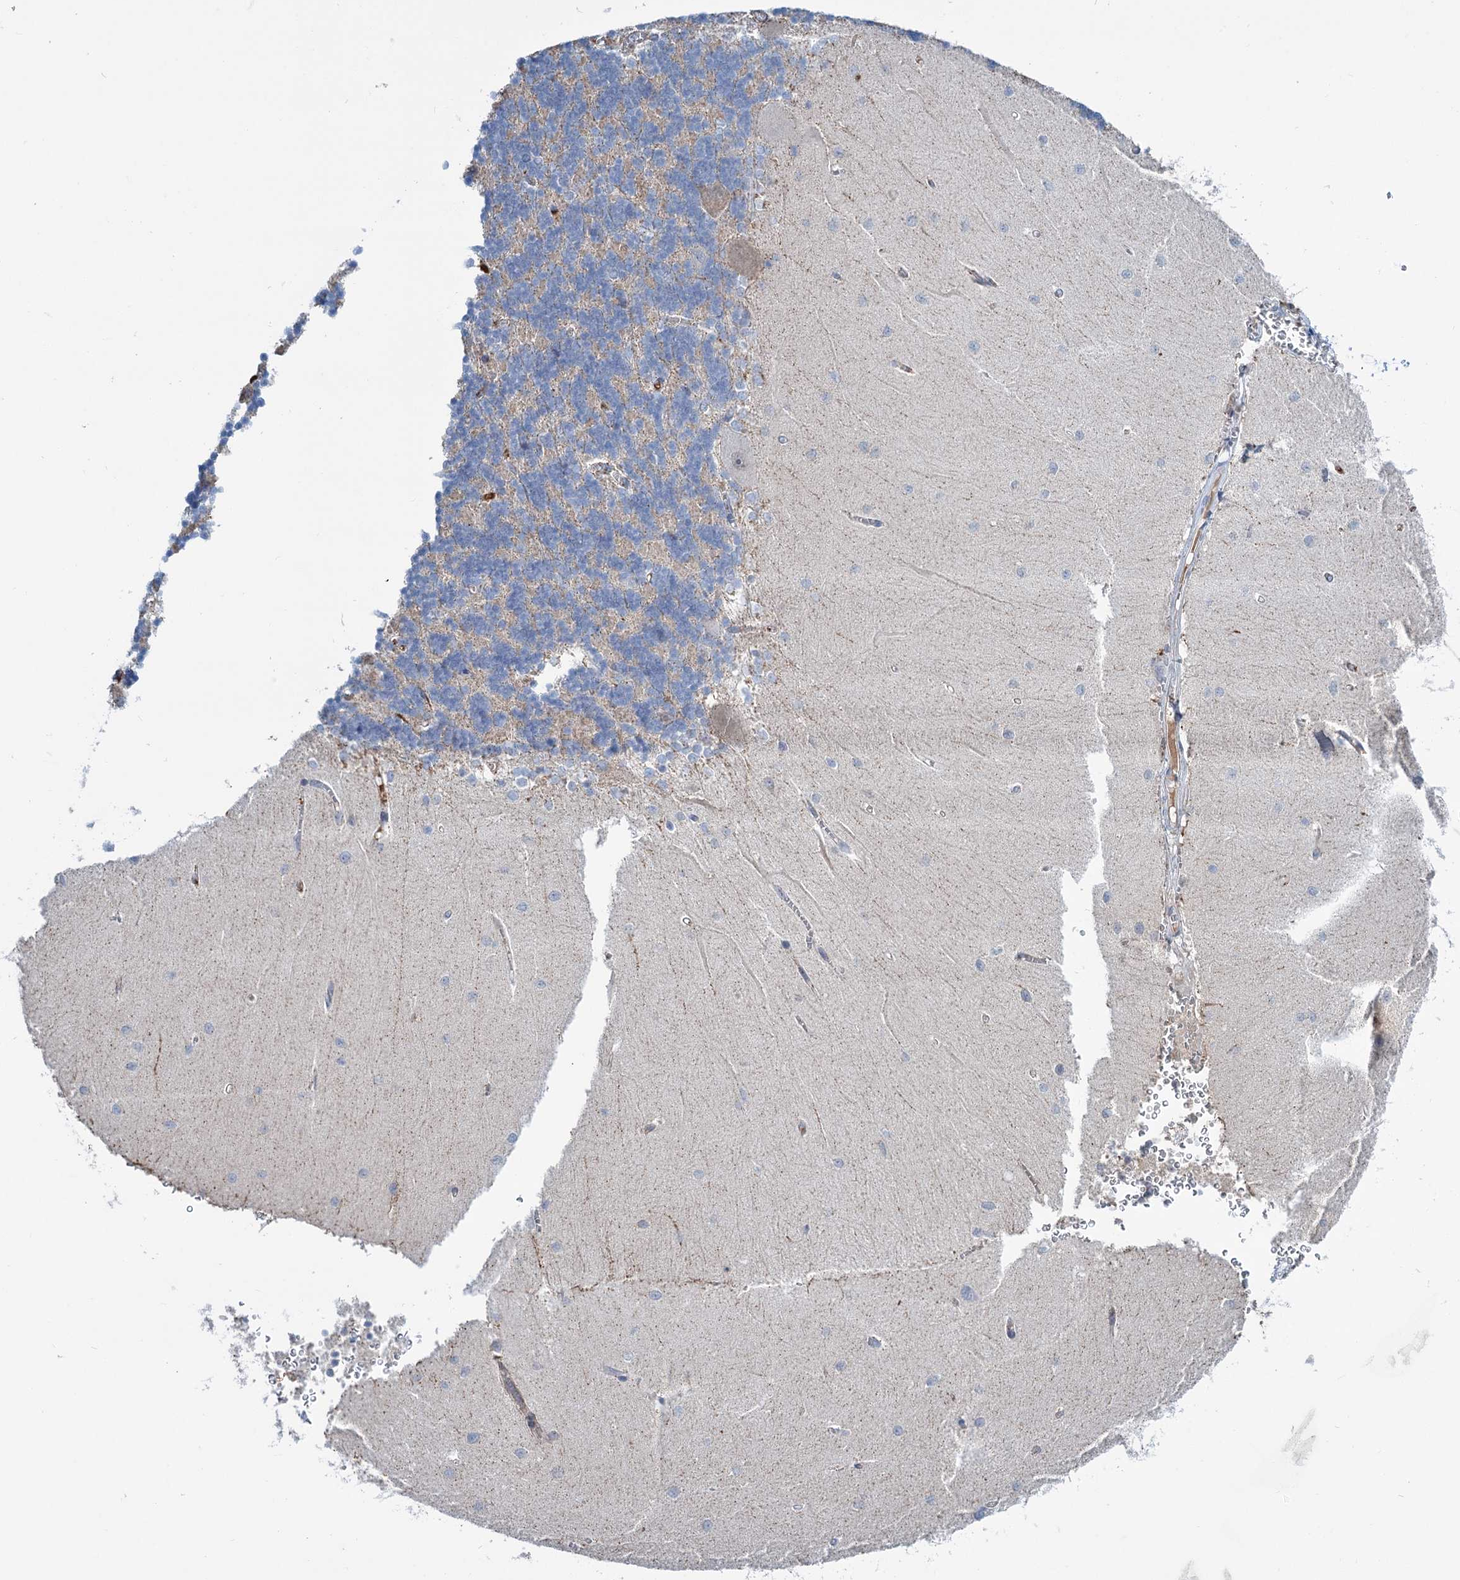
{"staining": {"intensity": "negative", "quantity": "none", "location": "none"}, "tissue": "cerebellum", "cell_type": "Cells in granular layer", "image_type": "normal", "snomed": [{"axis": "morphology", "description": "Normal tissue, NOS"}, {"axis": "topography", "description": "Cerebellum"}], "caption": "High power microscopy micrograph of an IHC photomicrograph of unremarkable cerebellum, revealing no significant expression in cells in granular layer.", "gene": "LPIN1", "patient": {"sex": "male", "age": 37}}